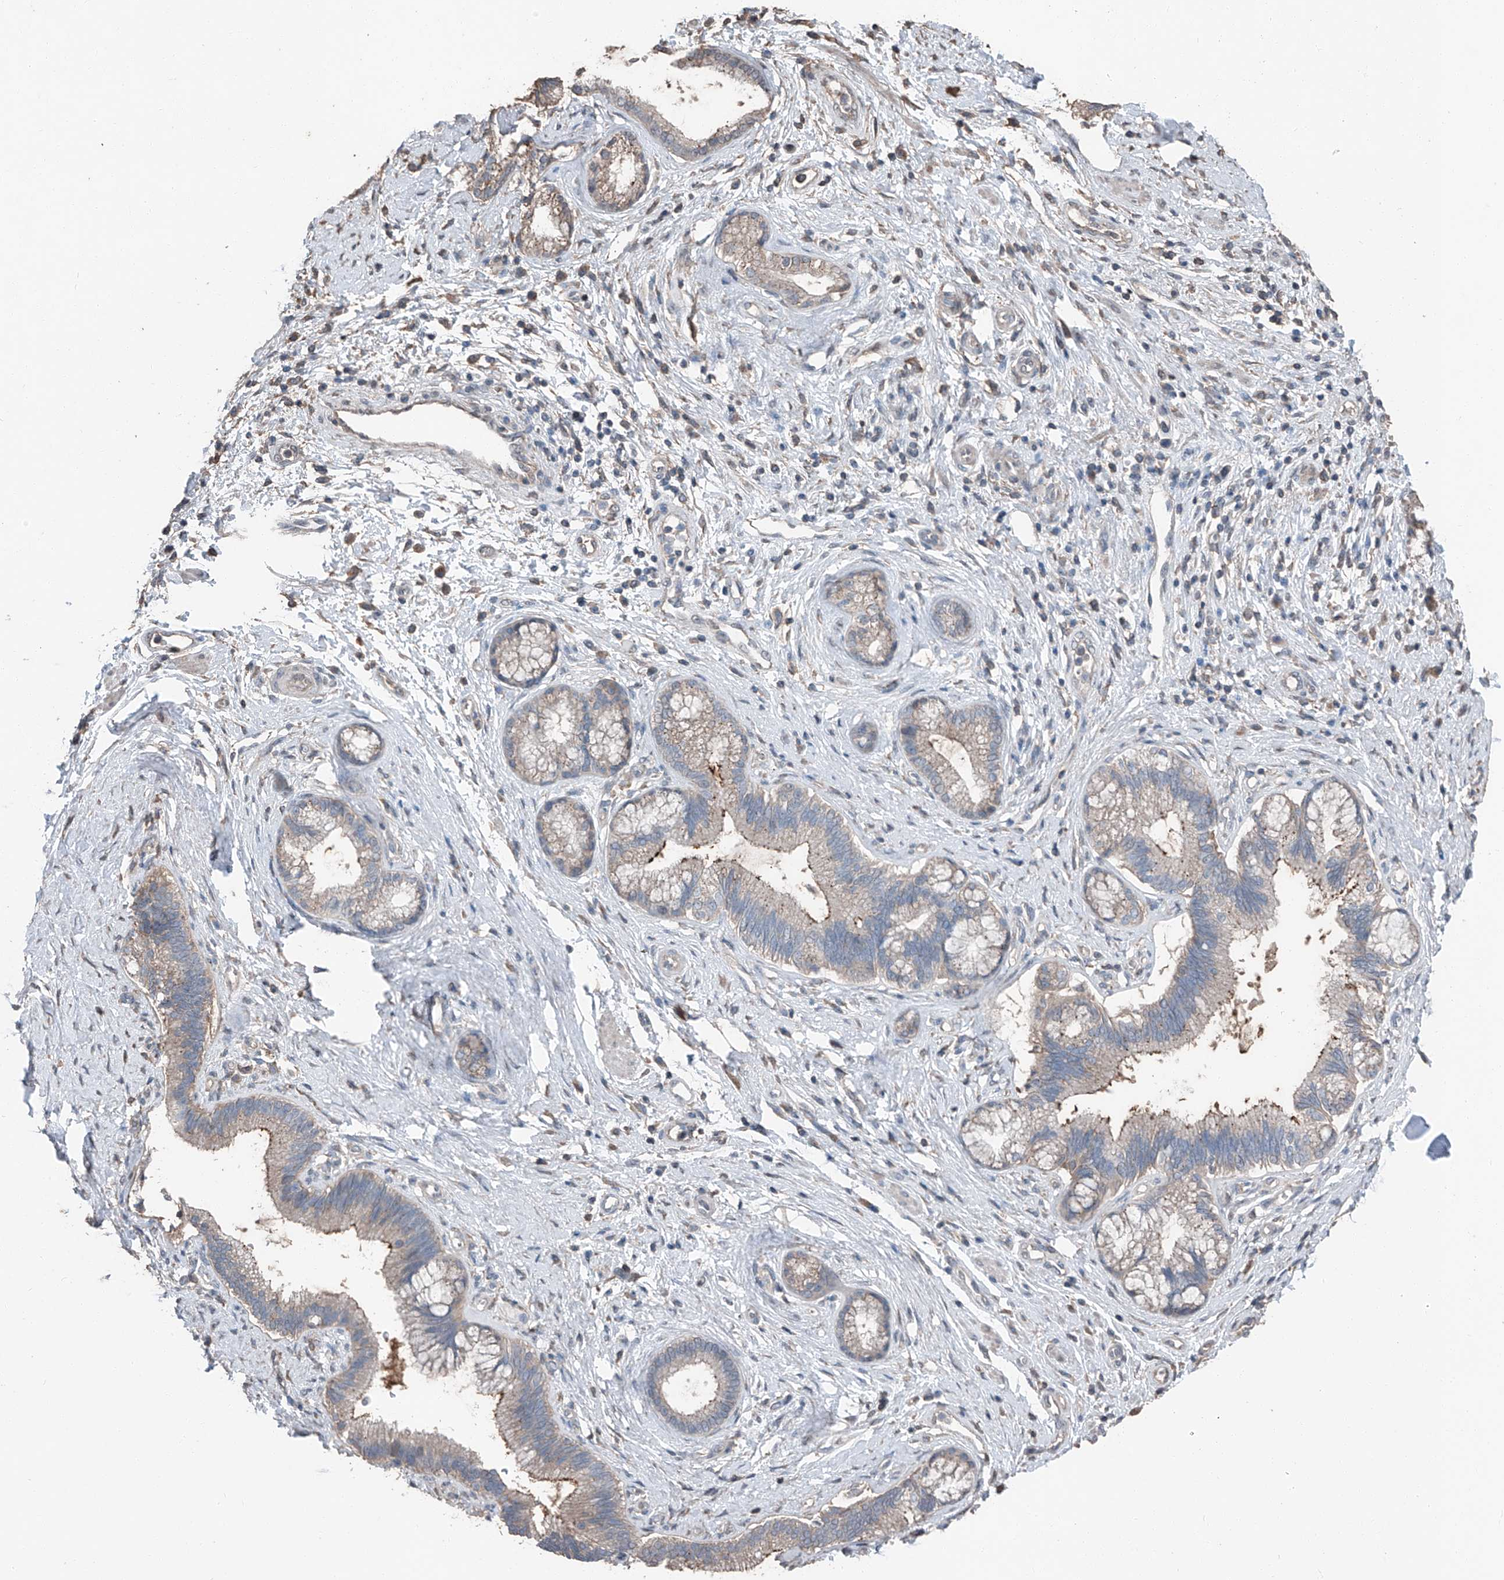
{"staining": {"intensity": "weak", "quantity": "<25%", "location": "cytoplasmic/membranous"}, "tissue": "pancreatic cancer", "cell_type": "Tumor cells", "image_type": "cancer", "snomed": [{"axis": "morphology", "description": "Adenocarcinoma, NOS"}, {"axis": "topography", "description": "Pancreas"}], "caption": "High power microscopy histopathology image of an IHC photomicrograph of pancreatic cancer (adenocarcinoma), revealing no significant positivity in tumor cells.", "gene": "MAMLD1", "patient": {"sex": "female", "age": 73}}